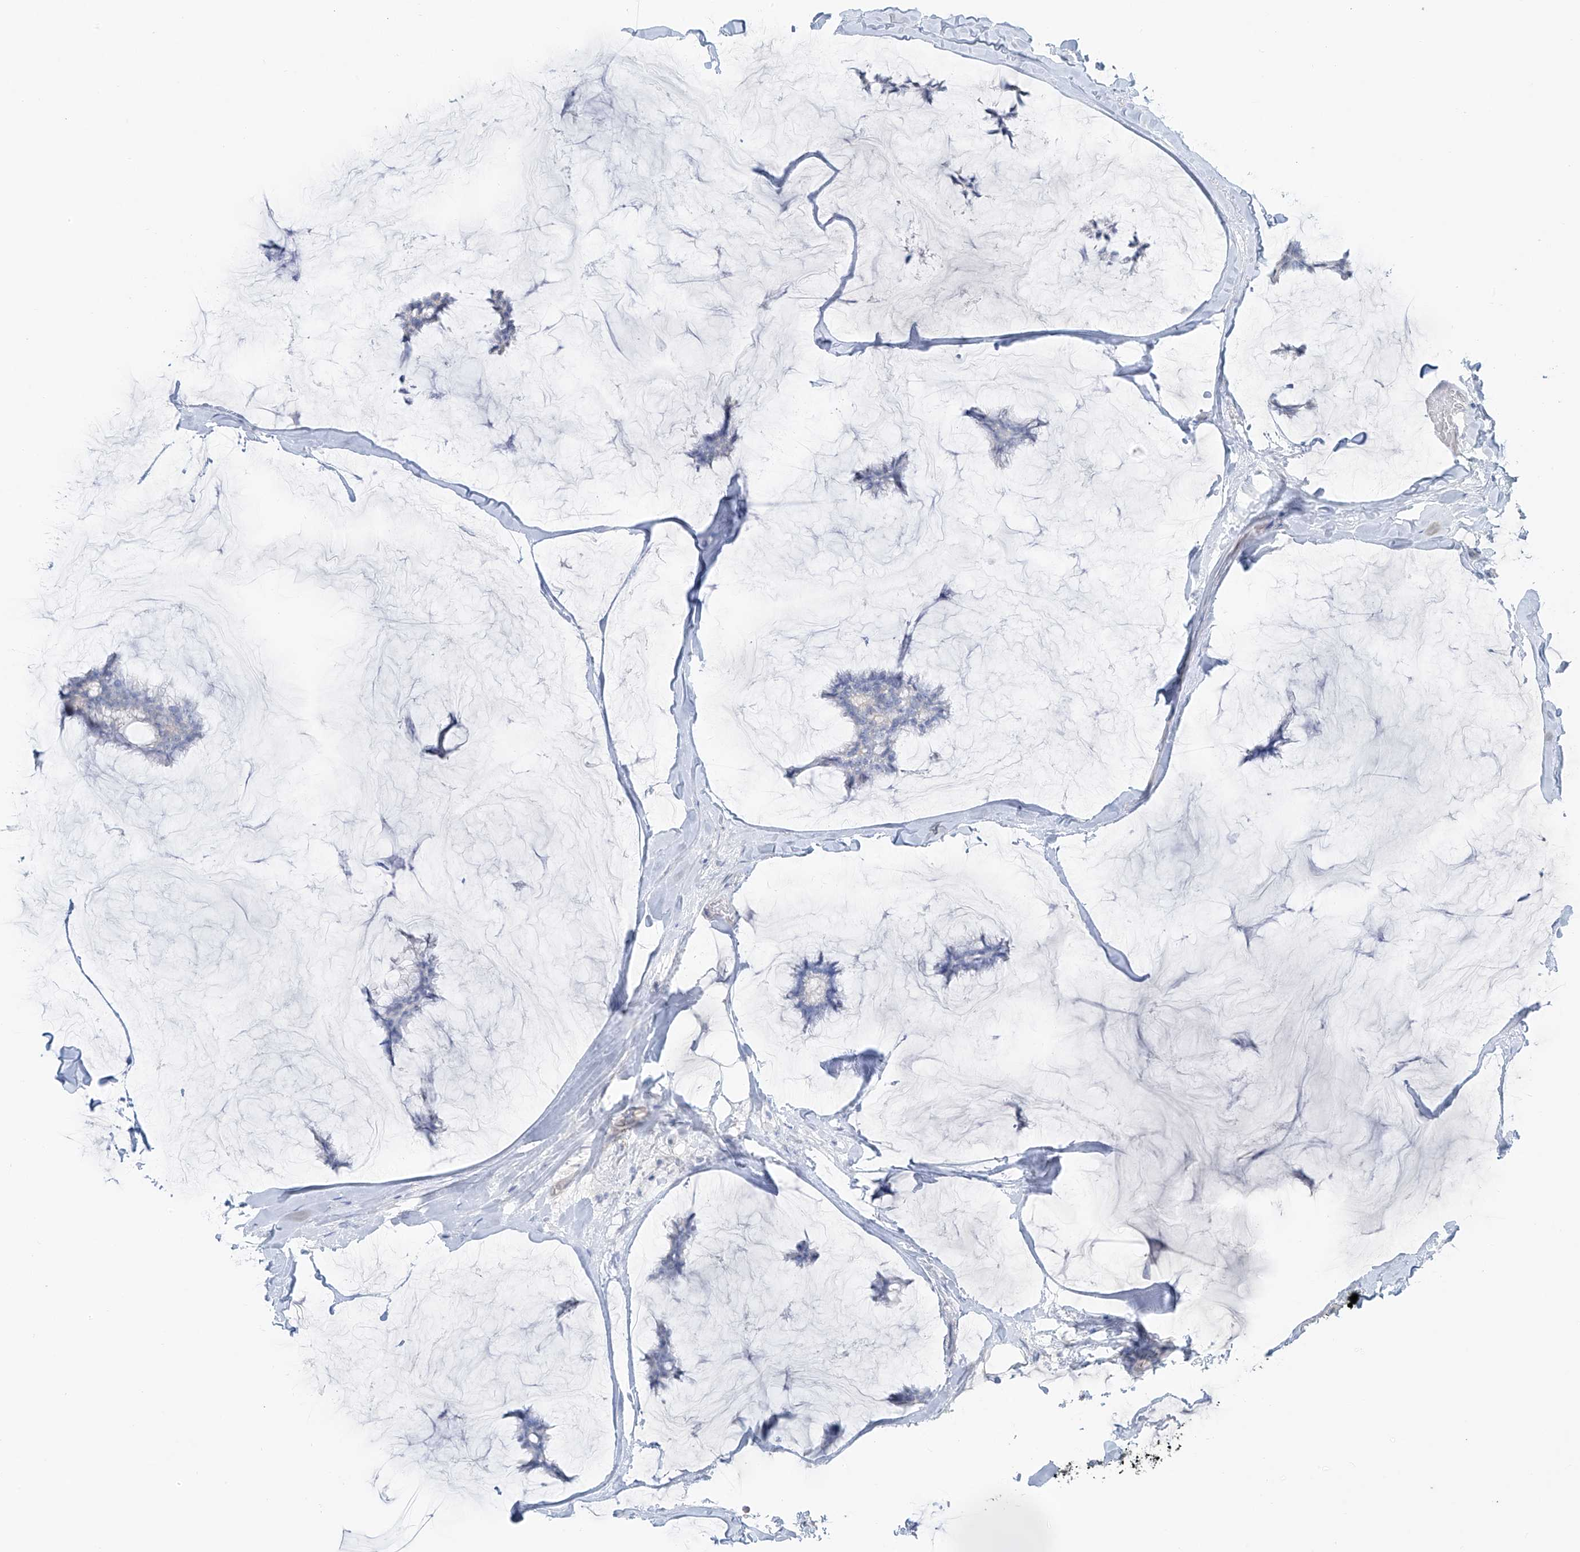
{"staining": {"intensity": "negative", "quantity": "none", "location": "none"}, "tissue": "breast cancer", "cell_type": "Tumor cells", "image_type": "cancer", "snomed": [{"axis": "morphology", "description": "Duct carcinoma"}, {"axis": "topography", "description": "Breast"}], "caption": "High power microscopy image of an immunohistochemistry (IHC) image of breast cancer, revealing no significant staining in tumor cells.", "gene": "TUBE1", "patient": {"sex": "female", "age": 93}}